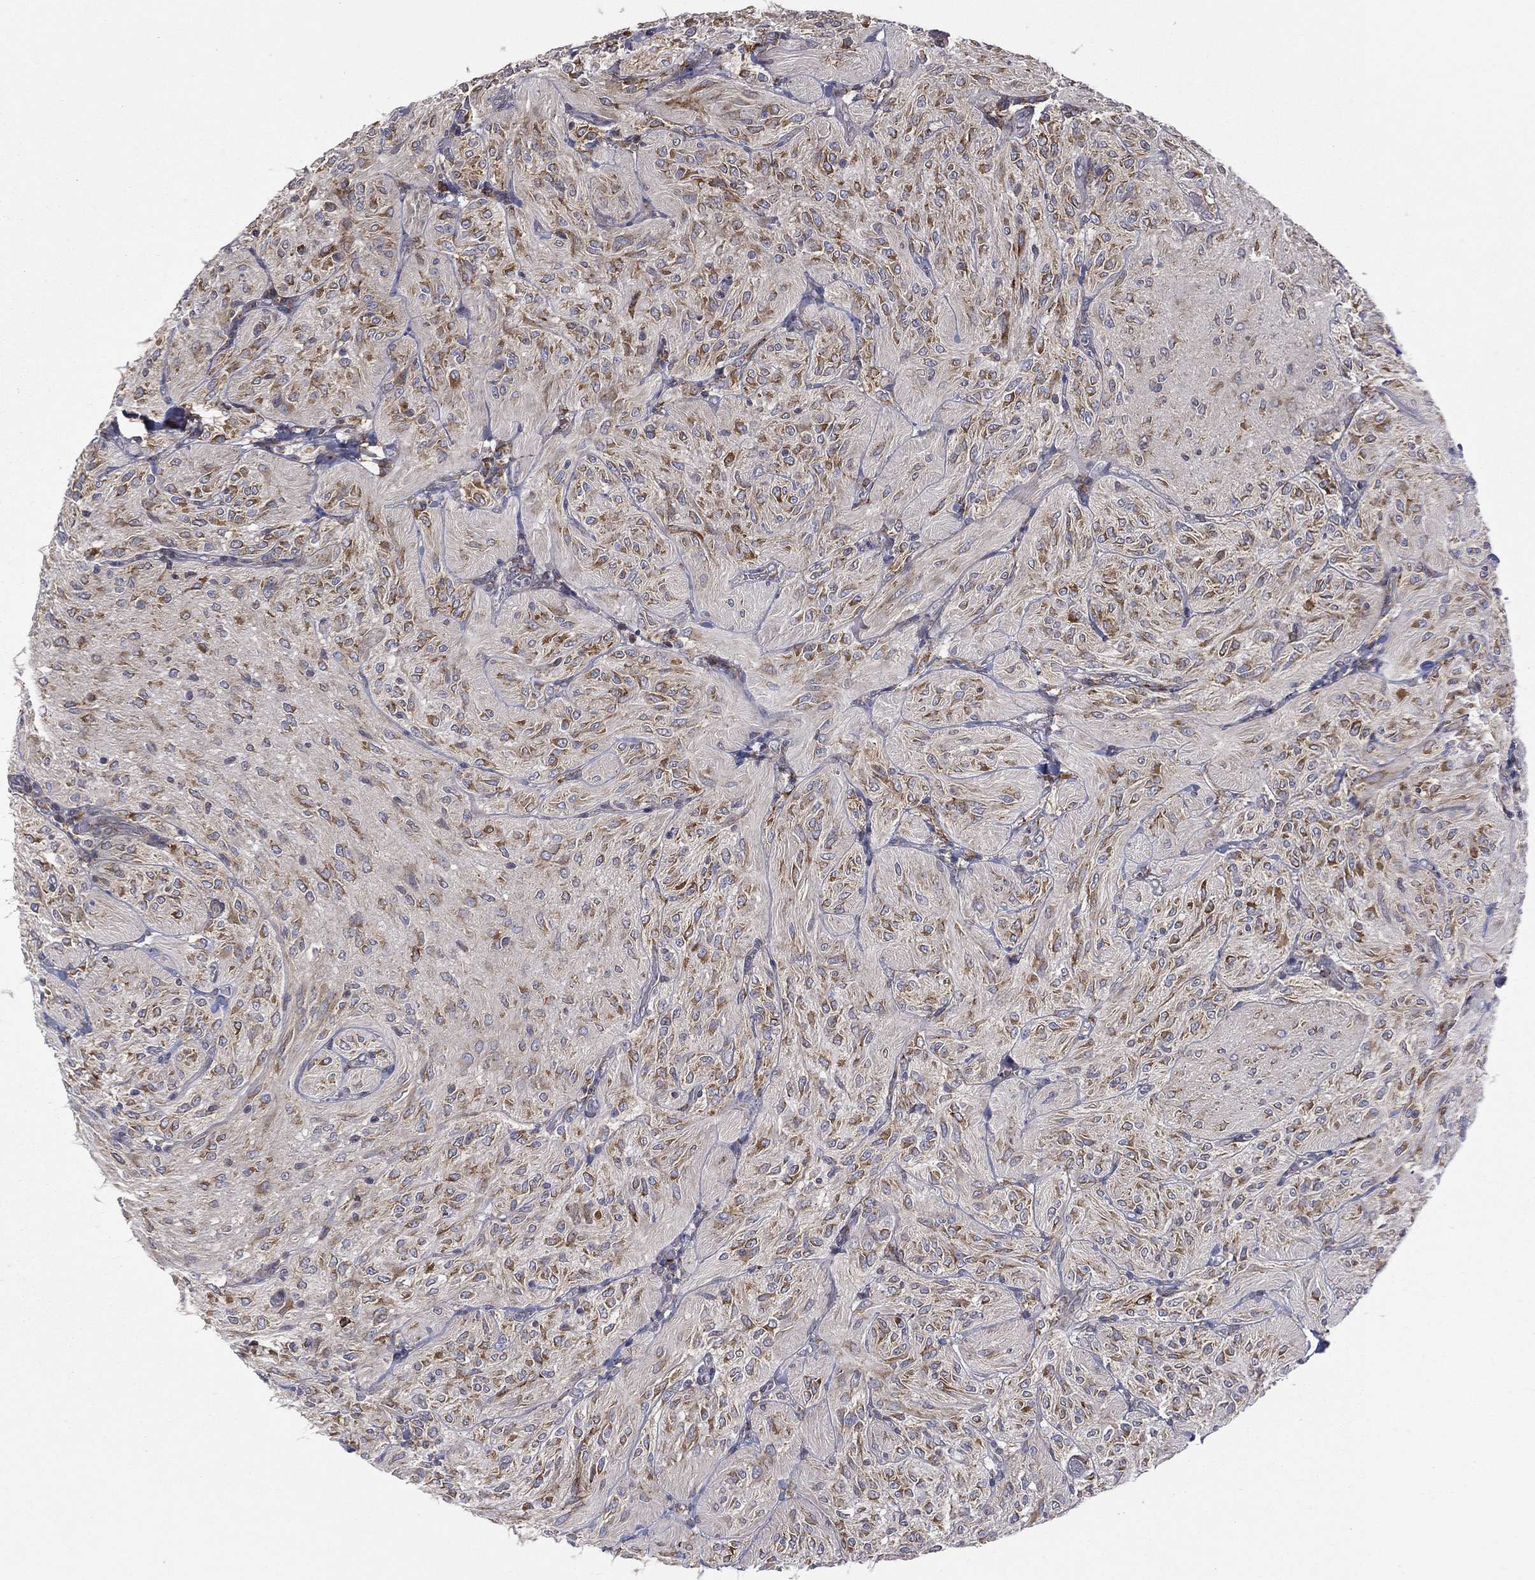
{"staining": {"intensity": "moderate", "quantity": ">75%", "location": "cytoplasmic/membranous"}, "tissue": "glioma", "cell_type": "Tumor cells", "image_type": "cancer", "snomed": [{"axis": "morphology", "description": "Glioma, malignant, Low grade"}, {"axis": "topography", "description": "Brain"}], "caption": "An immunohistochemistry image of tumor tissue is shown. Protein staining in brown shows moderate cytoplasmic/membranous positivity in malignant low-grade glioma within tumor cells.", "gene": "C20orf96", "patient": {"sex": "male", "age": 3}}